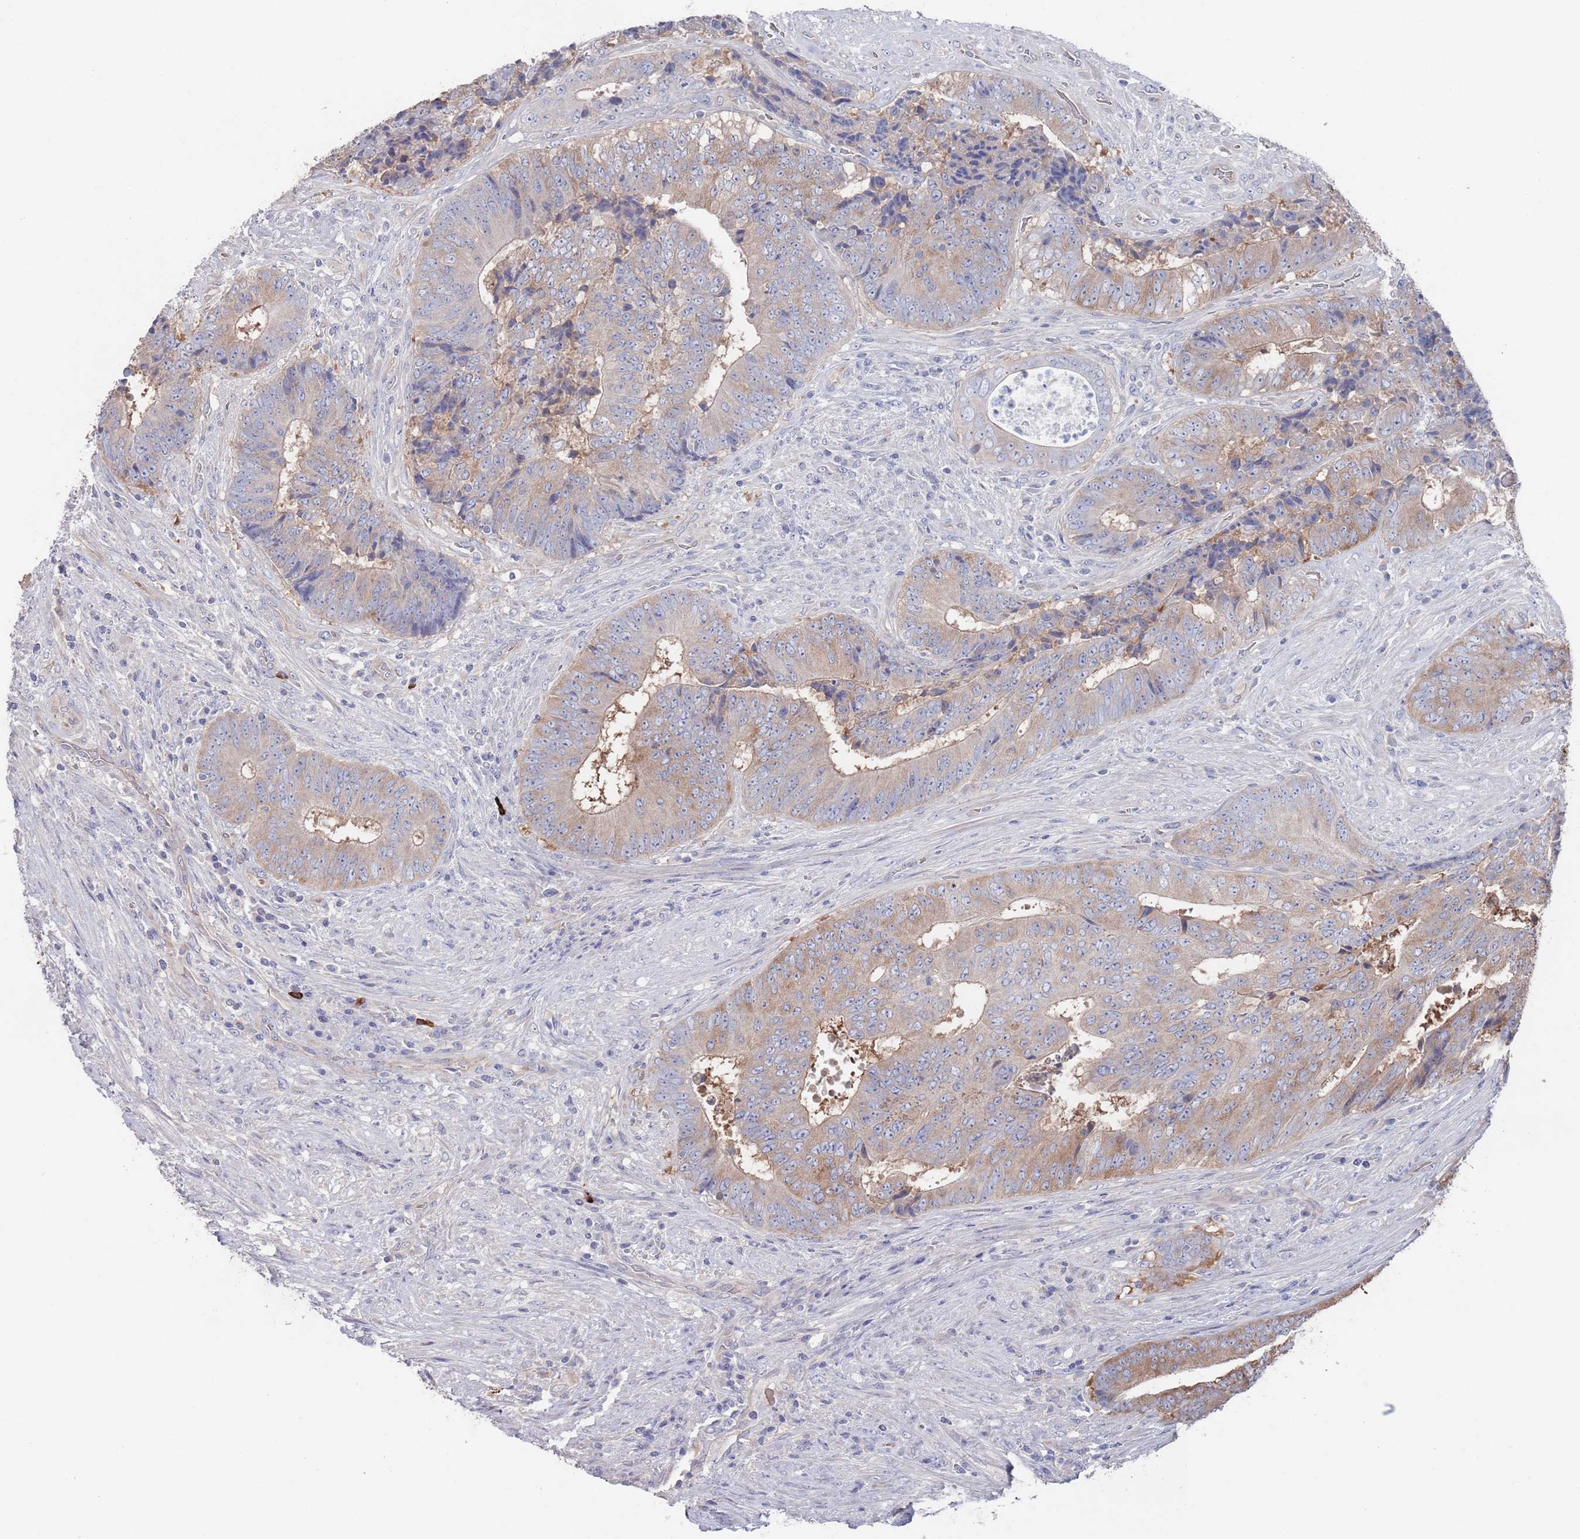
{"staining": {"intensity": "moderate", "quantity": "25%-75%", "location": "cytoplasmic/membranous"}, "tissue": "colorectal cancer", "cell_type": "Tumor cells", "image_type": "cancer", "snomed": [{"axis": "morphology", "description": "Adenocarcinoma, NOS"}, {"axis": "topography", "description": "Rectum"}], "caption": "Immunohistochemical staining of colorectal cancer (adenocarcinoma) displays medium levels of moderate cytoplasmic/membranous protein staining in about 25%-75% of tumor cells.", "gene": "TMCO3", "patient": {"sex": "male", "age": 72}}